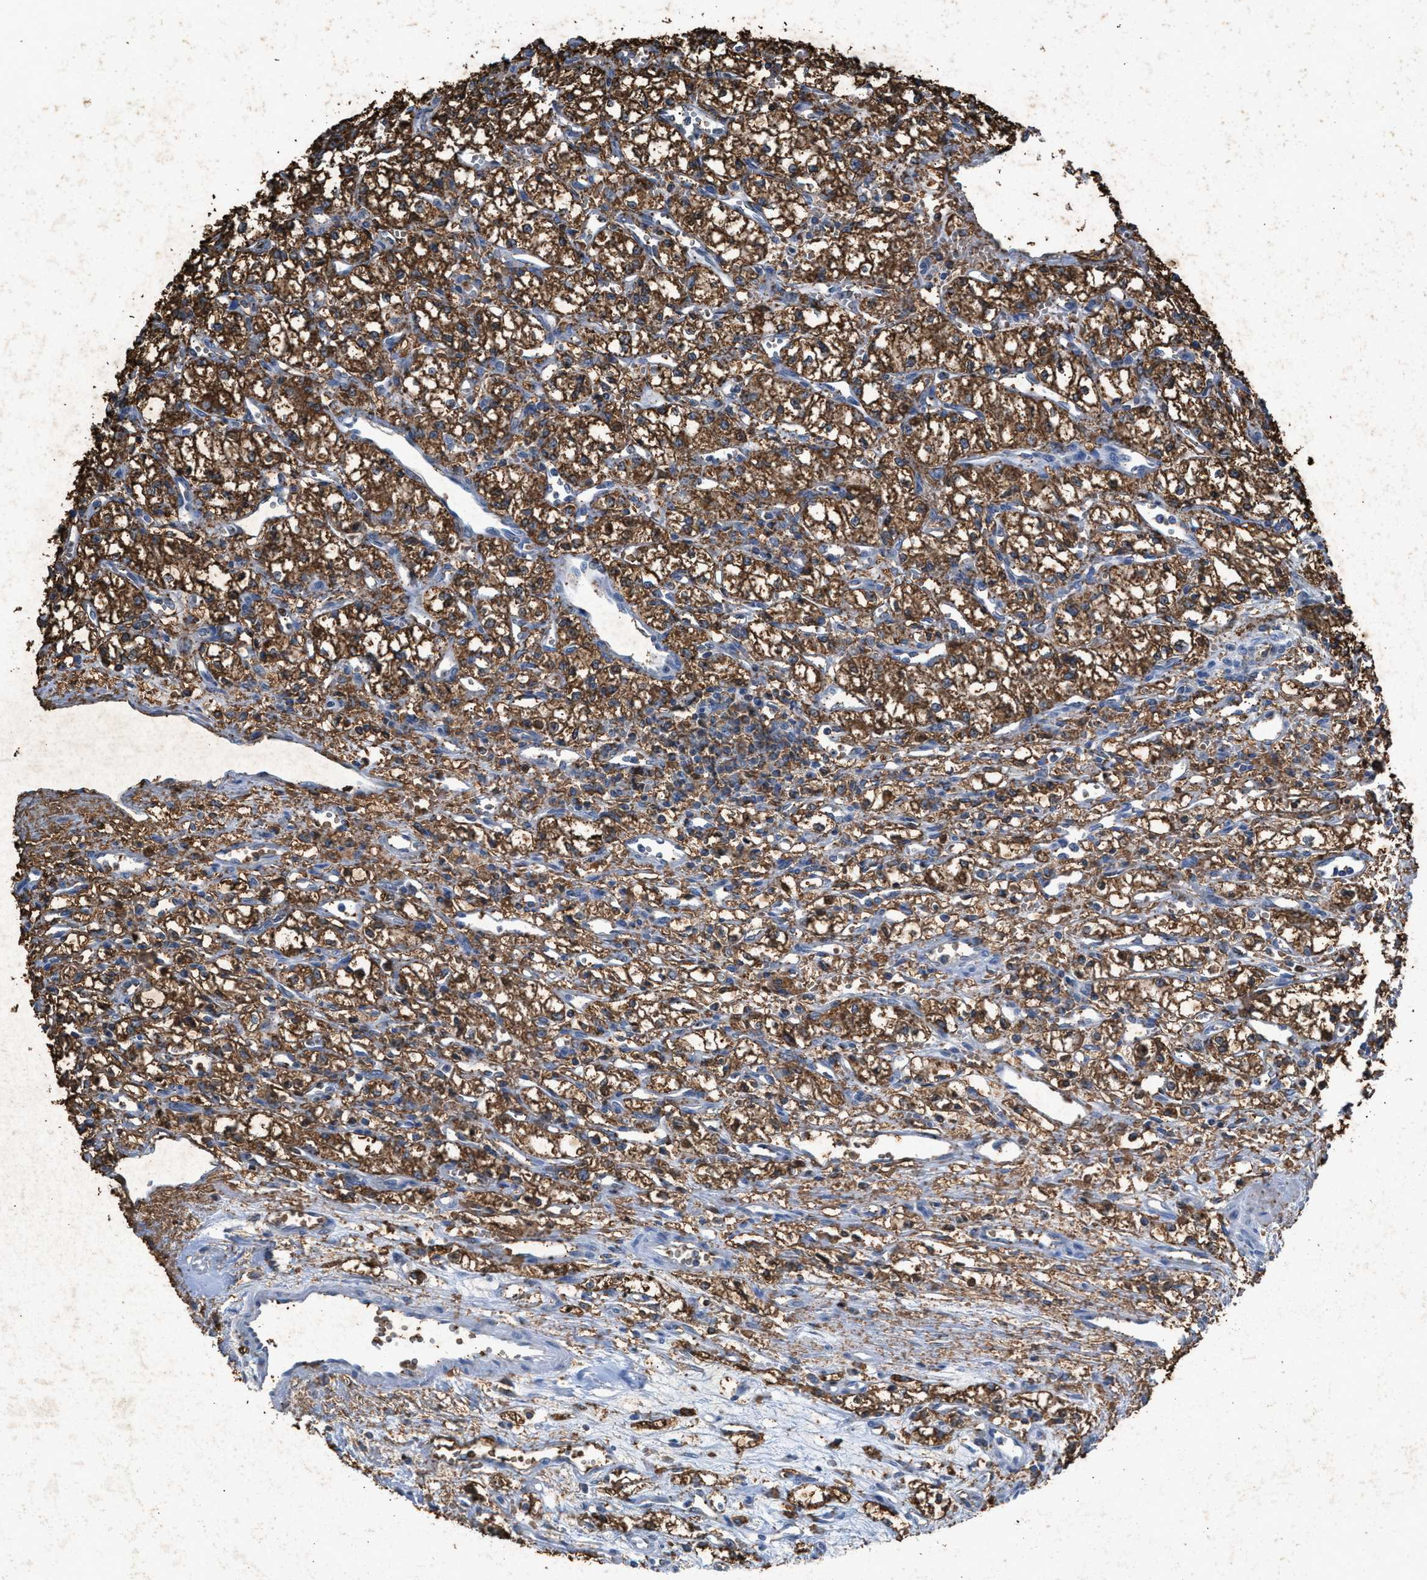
{"staining": {"intensity": "moderate", "quantity": ">75%", "location": "cytoplasmic/membranous"}, "tissue": "renal cancer", "cell_type": "Tumor cells", "image_type": "cancer", "snomed": [{"axis": "morphology", "description": "Normal tissue, NOS"}, {"axis": "morphology", "description": "Adenocarcinoma, NOS"}, {"axis": "topography", "description": "Kidney"}], "caption": "There is medium levels of moderate cytoplasmic/membranous staining in tumor cells of renal cancer, as demonstrated by immunohistochemical staining (brown color).", "gene": "LTB4R2", "patient": {"sex": "male", "age": 59}}